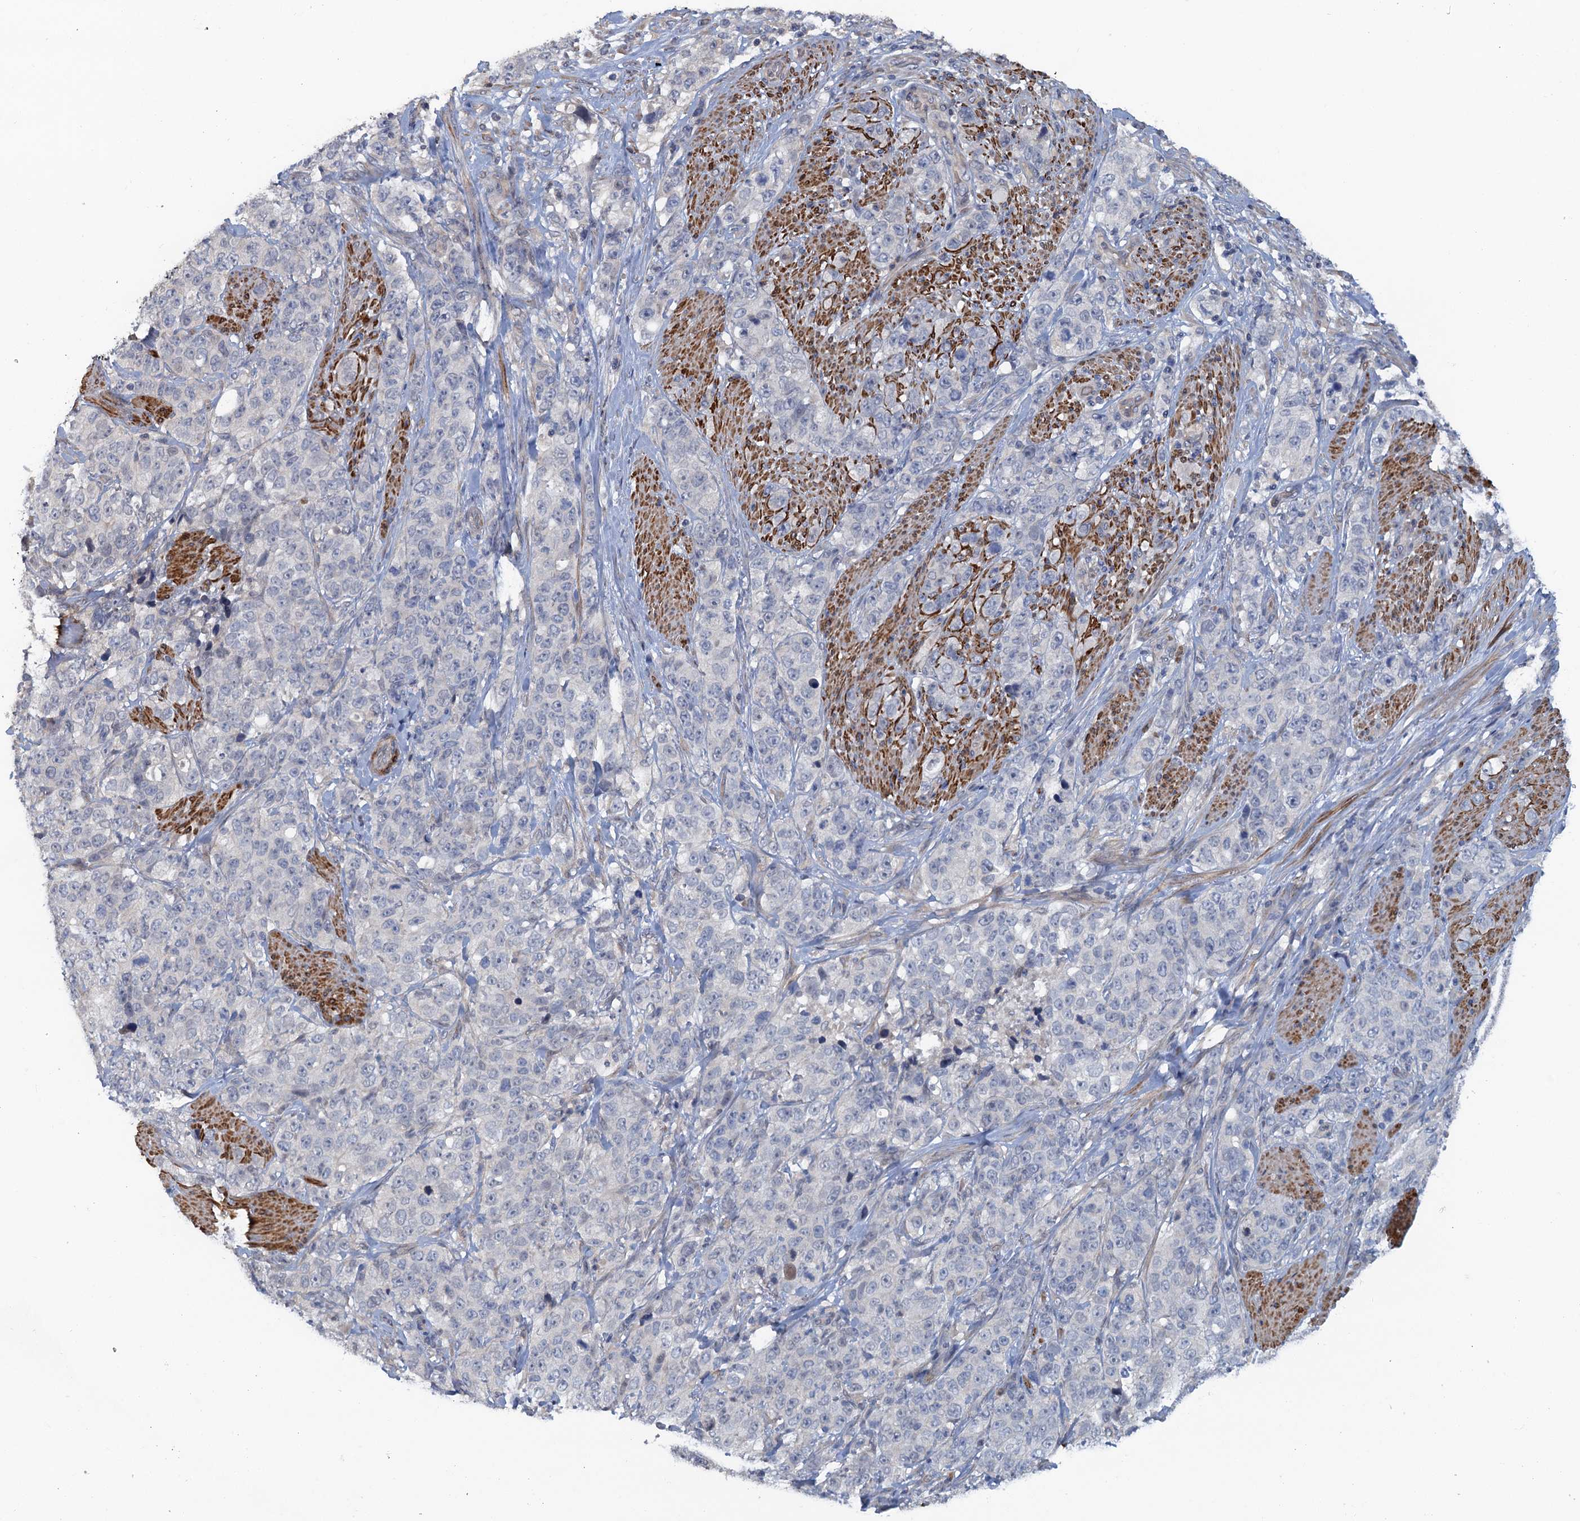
{"staining": {"intensity": "negative", "quantity": "none", "location": "none"}, "tissue": "stomach cancer", "cell_type": "Tumor cells", "image_type": "cancer", "snomed": [{"axis": "morphology", "description": "Adenocarcinoma, NOS"}, {"axis": "topography", "description": "Stomach"}], "caption": "High magnification brightfield microscopy of adenocarcinoma (stomach) stained with DAB (3,3'-diaminobenzidine) (brown) and counterstained with hematoxylin (blue): tumor cells show no significant expression.", "gene": "MYO16", "patient": {"sex": "male", "age": 48}}